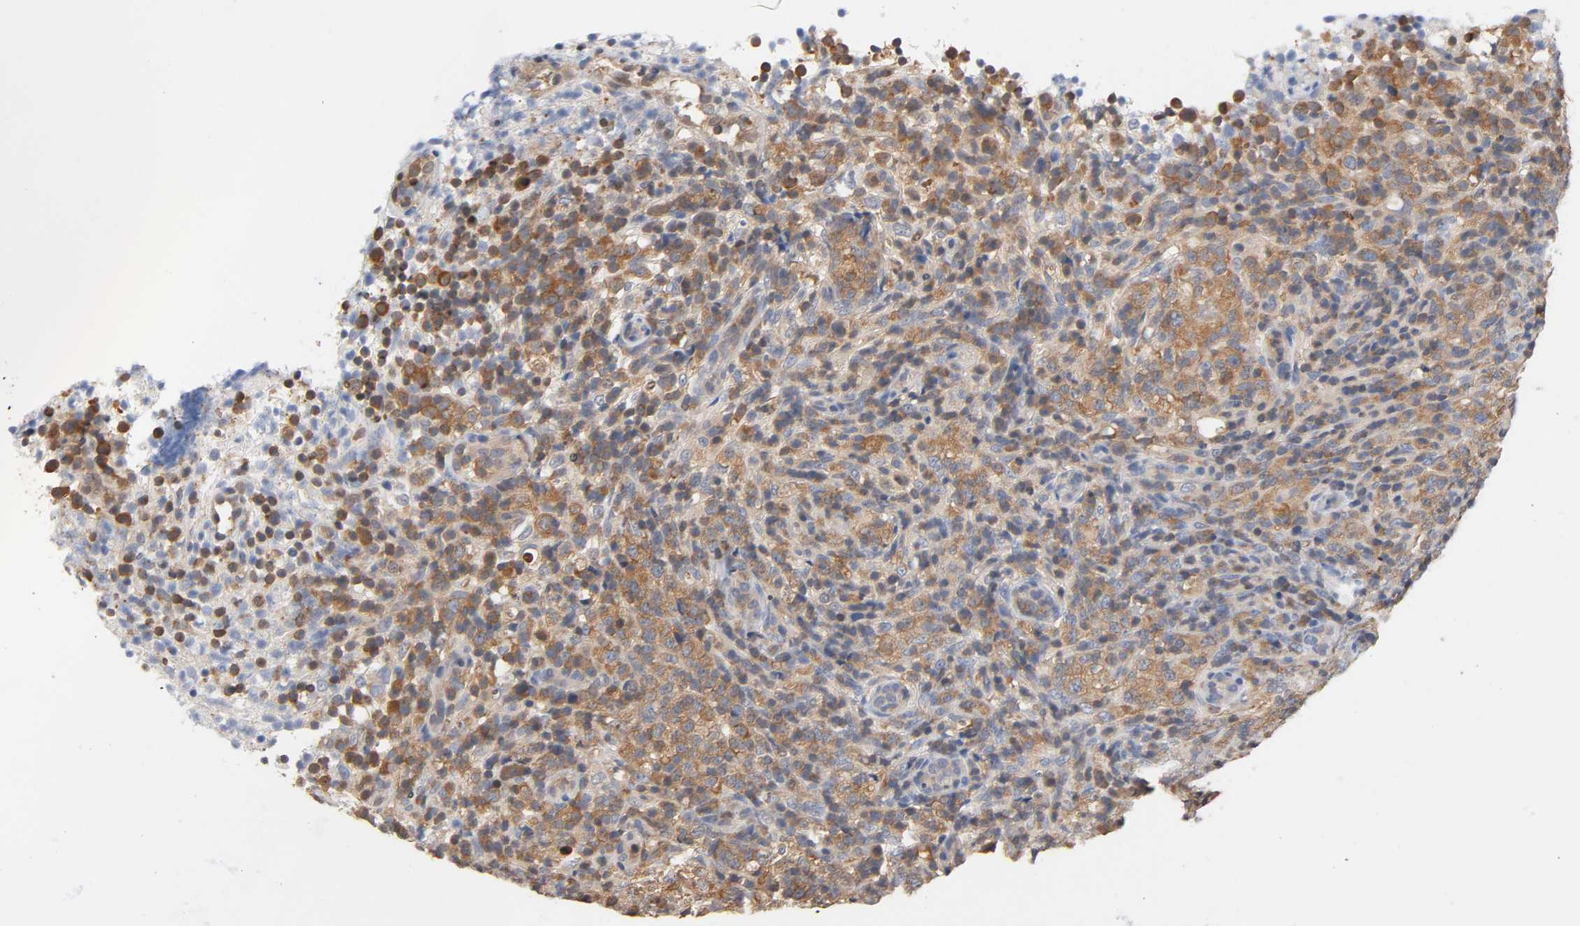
{"staining": {"intensity": "moderate", "quantity": ">75%", "location": "cytoplasmic/membranous"}, "tissue": "lymphoma", "cell_type": "Tumor cells", "image_type": "cancer", "snomed": [{"axis": "morphology", "description": "Malignant lymphoma, non-Hodgkin's type, High grade"}, {"axis": "topography", "description": "Lymph node"}], "caption": "High-grade malignant lymphoma, non-Hodgkin's type tissue demonstrates moderate cytoplasmic/membranous staining in approximately >75% of tumor cells The protein of interest is shown in brown color, while the nuclei are stained blue.", "gene": "ALDOA", "patient": {"sex": "female", "age": 76}}